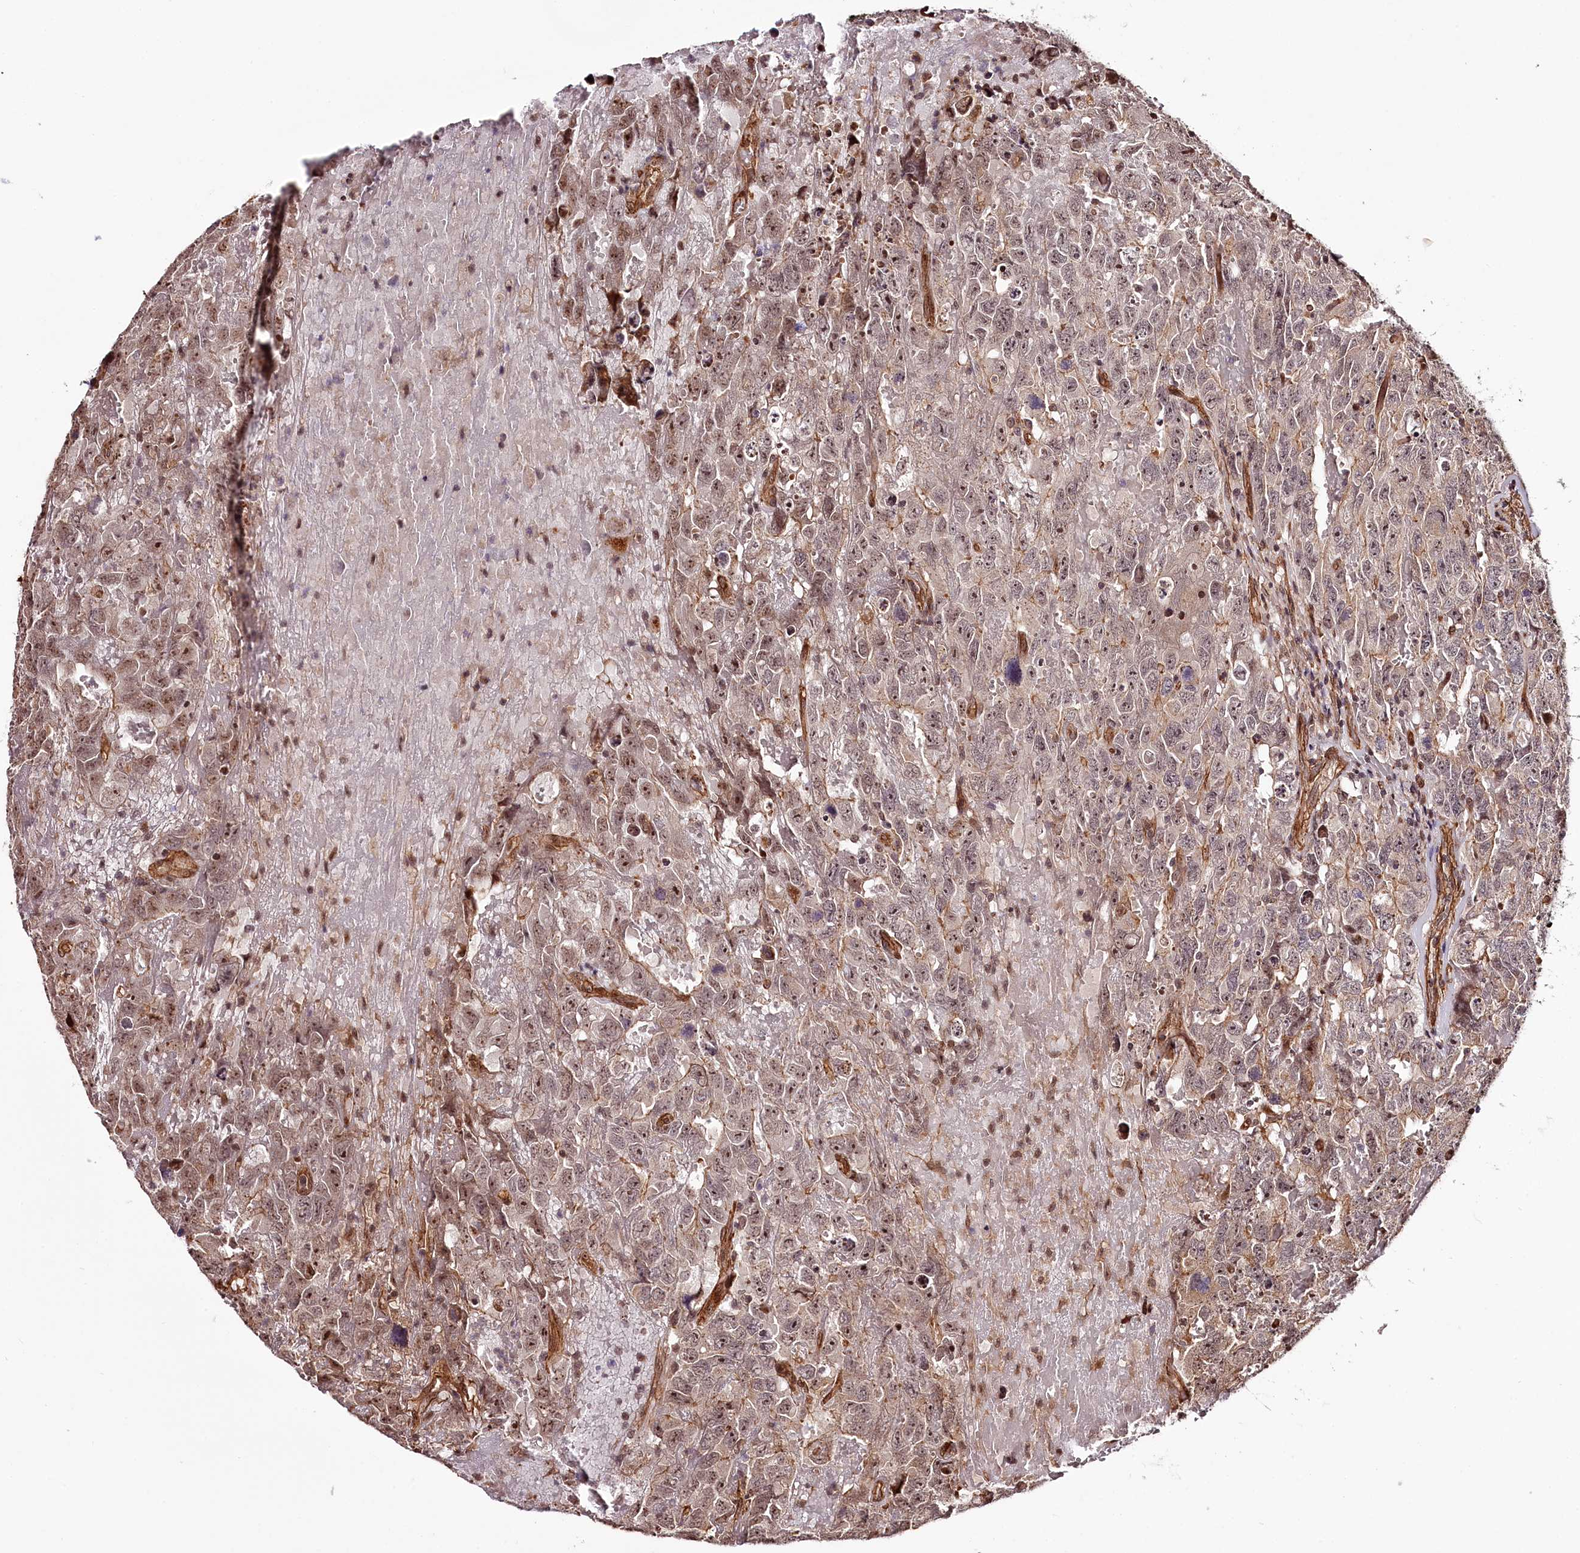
{"staining": {"intensity": "moderate", "quantity": ">75%", "location": "cytoplasmic/membranous,nuclear"}, "tissue": "testis cancer", "cell_type": "Tumor cells", "image_type": "cancer", "snomed": [{"axis": "morphology", "description": "Carcinoma, Embryonal, NOS"}, {"axis": "topography", "description": "Testis"}], "caption": "Immunohistochemical staining of testis cancer (embryonal carcinoma) reveals medium levels of moderate cytoplasmic/membranous and nuclear protein expression in approximately >75% of tumor cells.", "gene": "TTC33", "patient": {"sex": "male", "age": 45}}